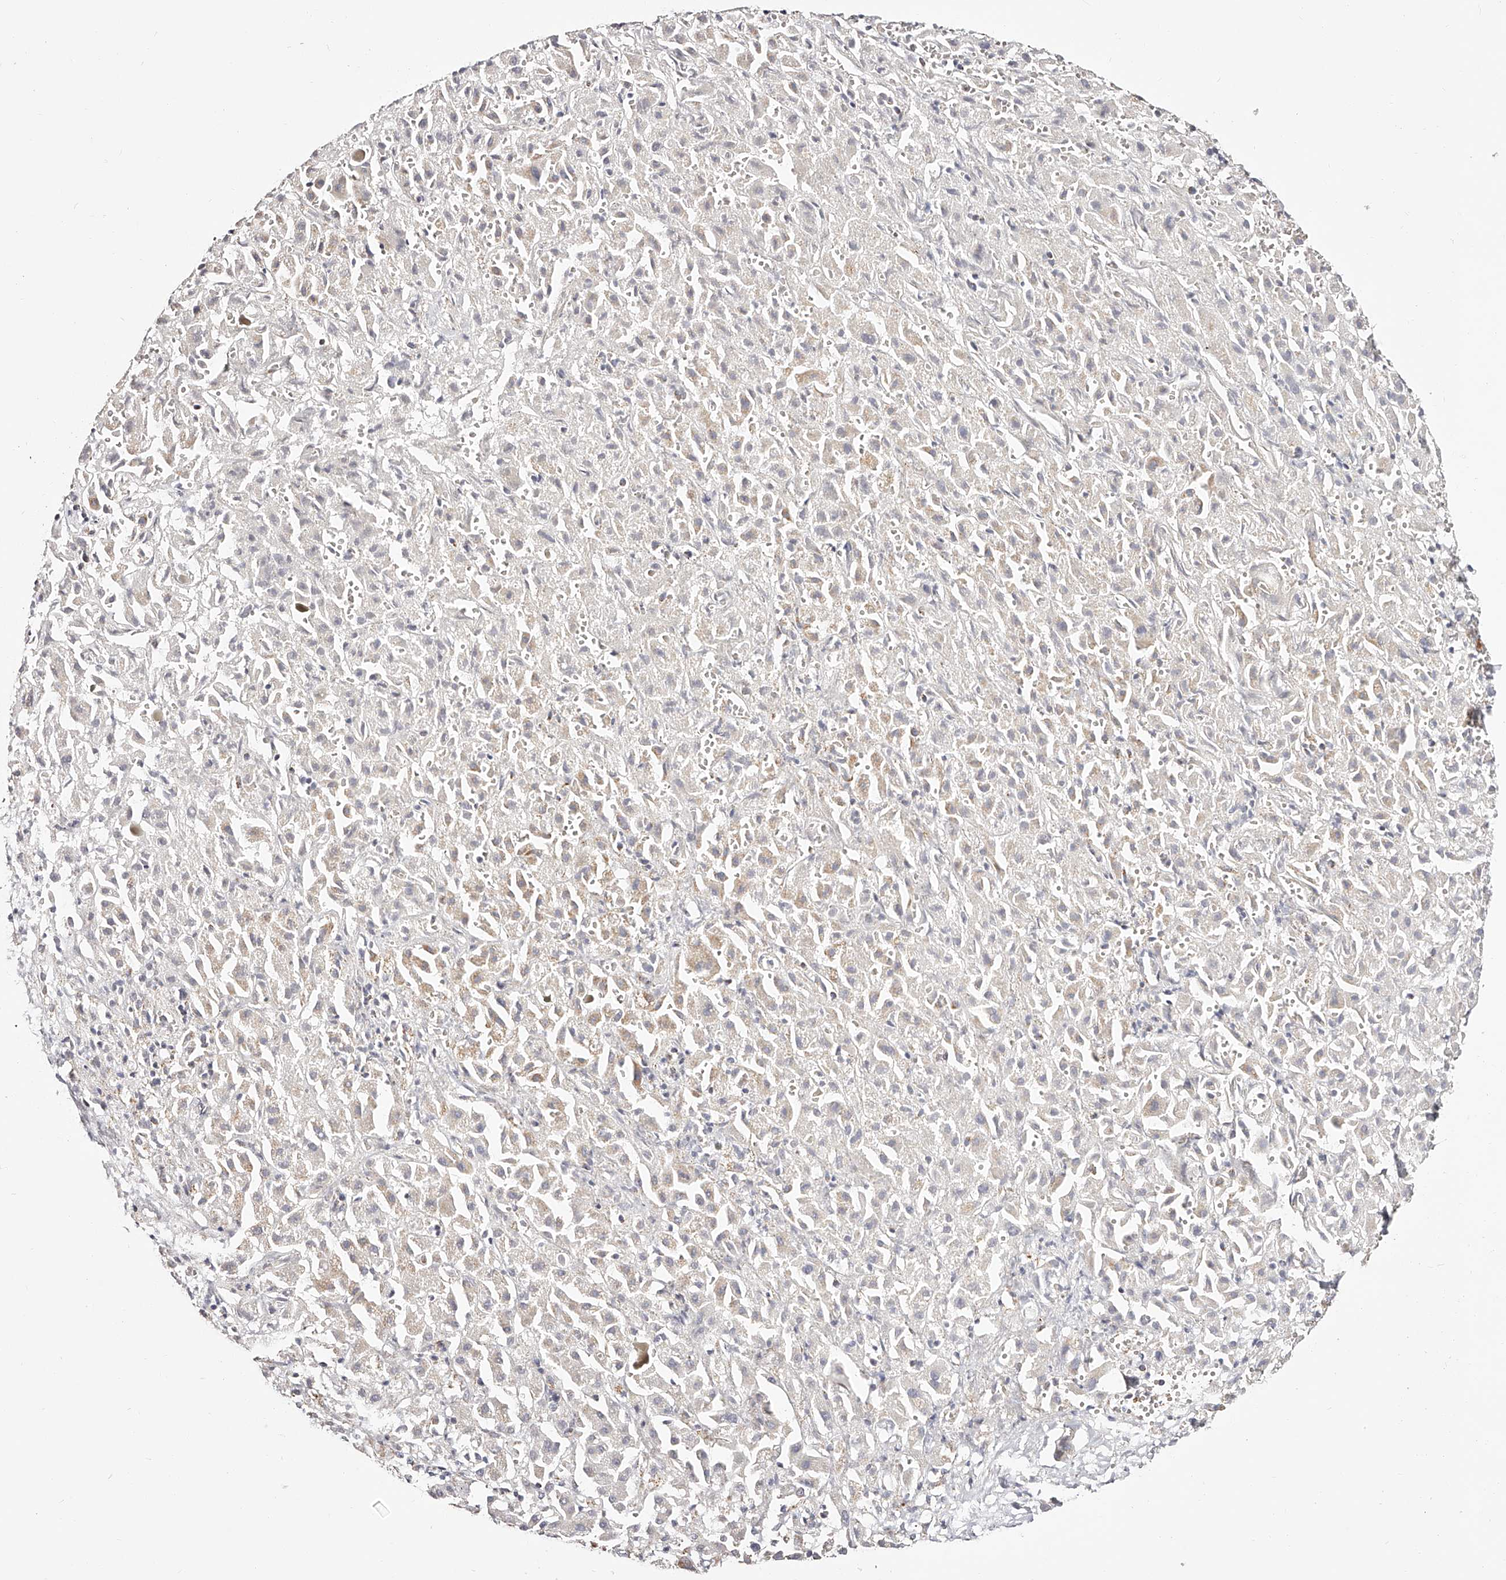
{"staining": {"intensity": "weak", "quantity": "<25%", "location": "cytoplasmic/membranous"}, "tissue": "liver cancer", "cell_type": "Tumor cells", "image_type": "cancer", "snomed": [{"axis": "morphology", "description": "Cholangiocarcinoma"}, {"axis": "topography", "description": "Liver"}], "caption": "Immunohistochemical staining of human liver cholangiocarcinoma displays no significant expression in tumor cells.", "gene": "NDUFV3", "patient": {"sex": "female", "age": 52}}